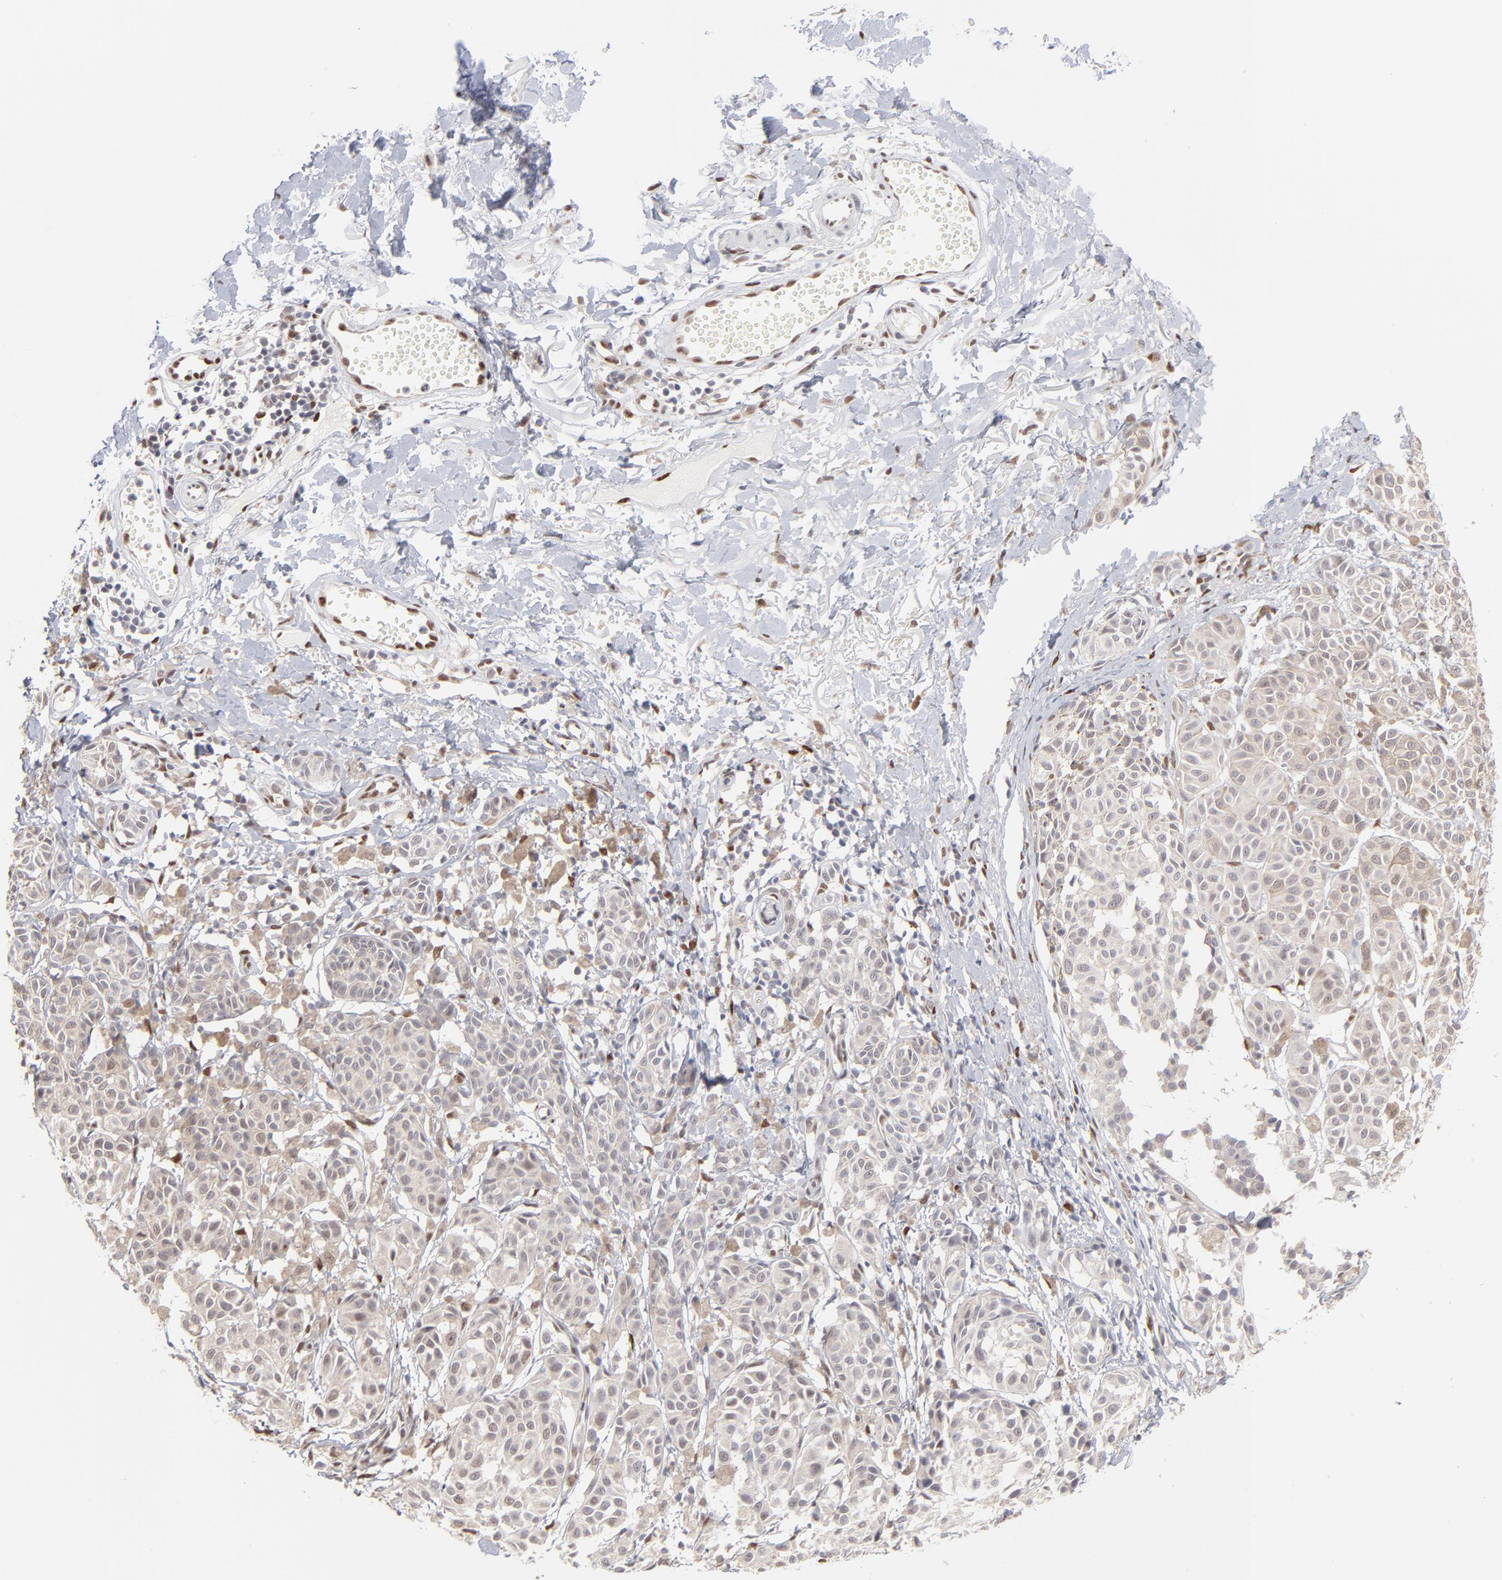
{"staining": {"intensity": "negative", "quantity": "none", "location": "none"}, "tissue": "melanoma", "cell_type": "Tumor cells", "image_type": "cancer", "snomed": [{"axis": "morphology", "description": "Malignant melanoma, NOS"}, {"axis": "topography", "description": "Skin"}], "caption": "DAB (3,3'-diaminobenzidine) immunohistochemical staining of human malignant melanoma demonstrates no significant positivity in tumor cells.", "gene": "STAT3", "patient": {"sex": "male", "age": 76}}